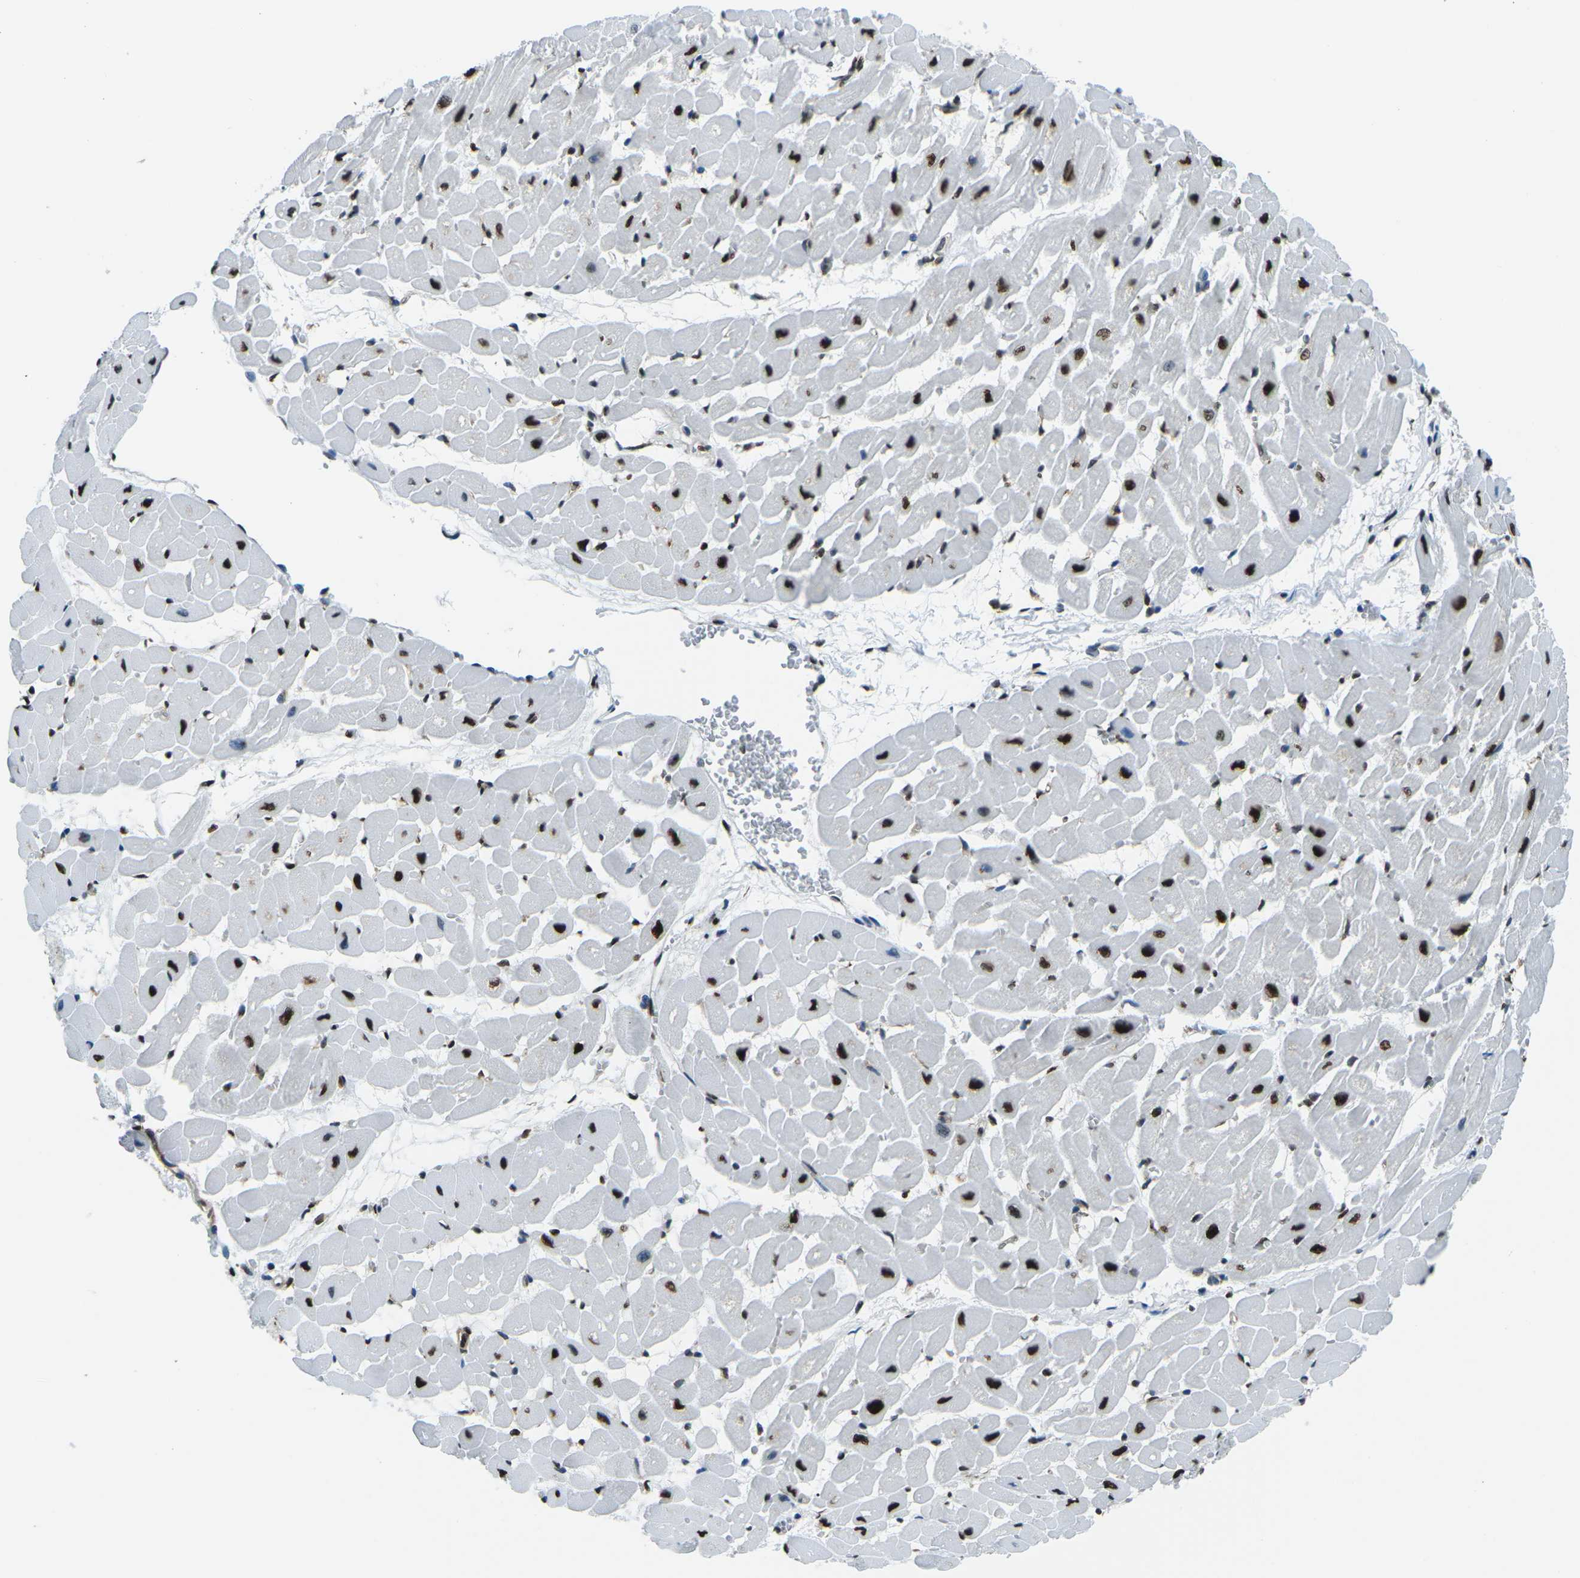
{"staining": {"intensity": "strong", "quantity": ">75%", "location": "nuclear"}, "tissue": "heart muscle", "cell_type": "Cardiomyocytes", "image_type": "normal", "snomed": [{"axis": "morphology", "description": "Normal tissue, NOS"}, {"axis": "topography", "description": "Heart"}], "caption": "High-magnification brightfield microscopy of benign heart muscle stained with DAB (3,3'-diaminobenzidine) (brown) and counterstained with hematoxylin (blue). cardiomyocytes exhibit strong nuclear staining is identified in about>75% of cells.", "gene": "HNRNPL", "patient": {"sex": "male", "age": 45}}